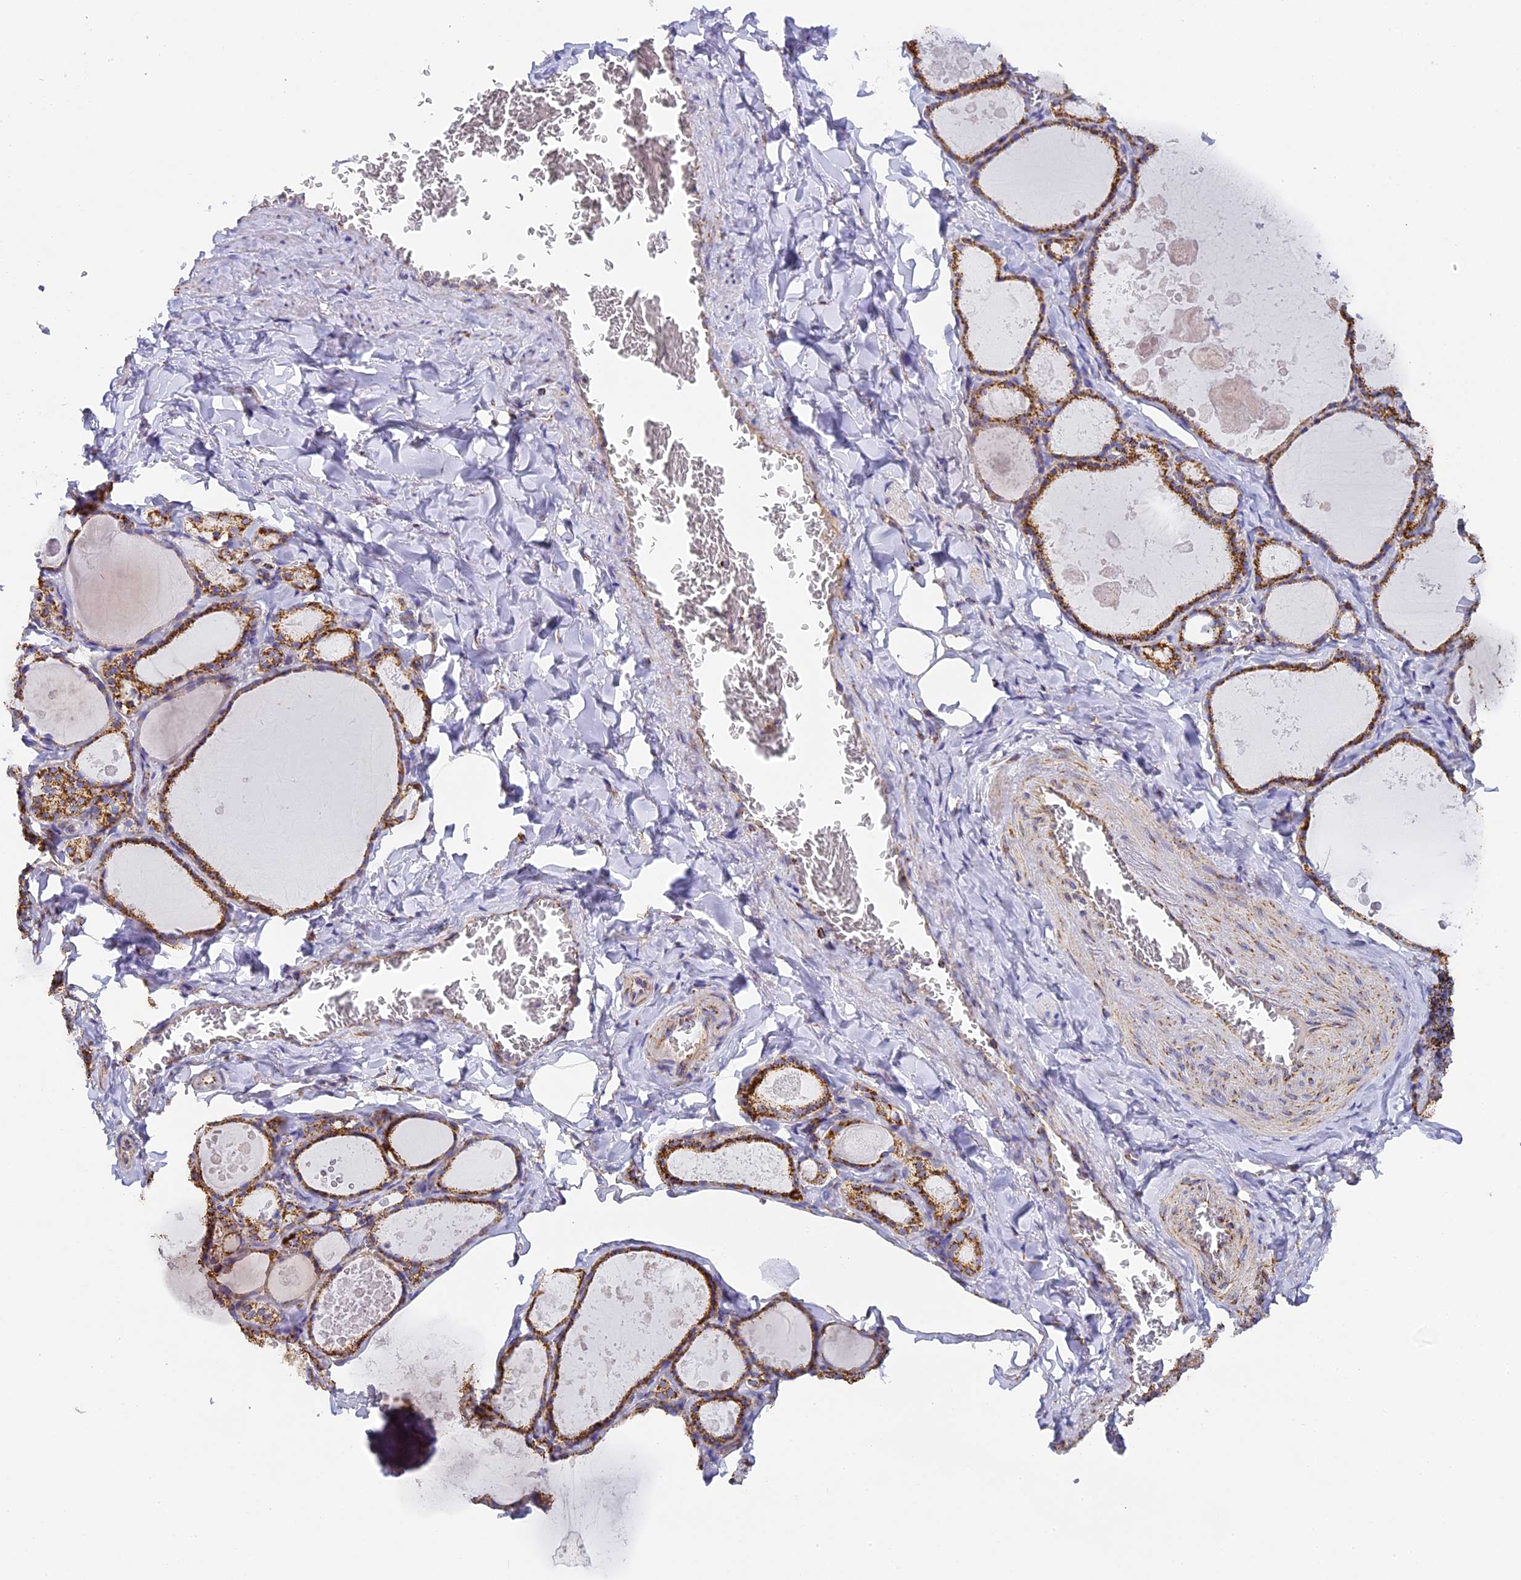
{"staining": {"intensity": "moderate", "quantity": ">75%", "location": "cytoplasmic/membranous"}, "tissue": "thyroid gland", "cell_type": "Glandular cells", "image_type": "normal", "snomed": [{"axis": "morphology", "description": "Normal tissue, NOS"}, {"axis": "topography", "description": "Thyroid gland"}], "caption": "Immunohistochemistry (IHC) staining of unremarkable thyroid gland, which shows medium levels of moderate cytoplasmic/membranous staining in about >75% of glandular cells indicating moderate cytoplasmic/membranous protein expression. The staining was performed using DAB (3,3'-diaminobenzidine) (brown) for protein detection and nuclei were counterstained in hematoxylin (blue).", "gene": "STK17A", "patient": {"sex": "male", "age": 56}}